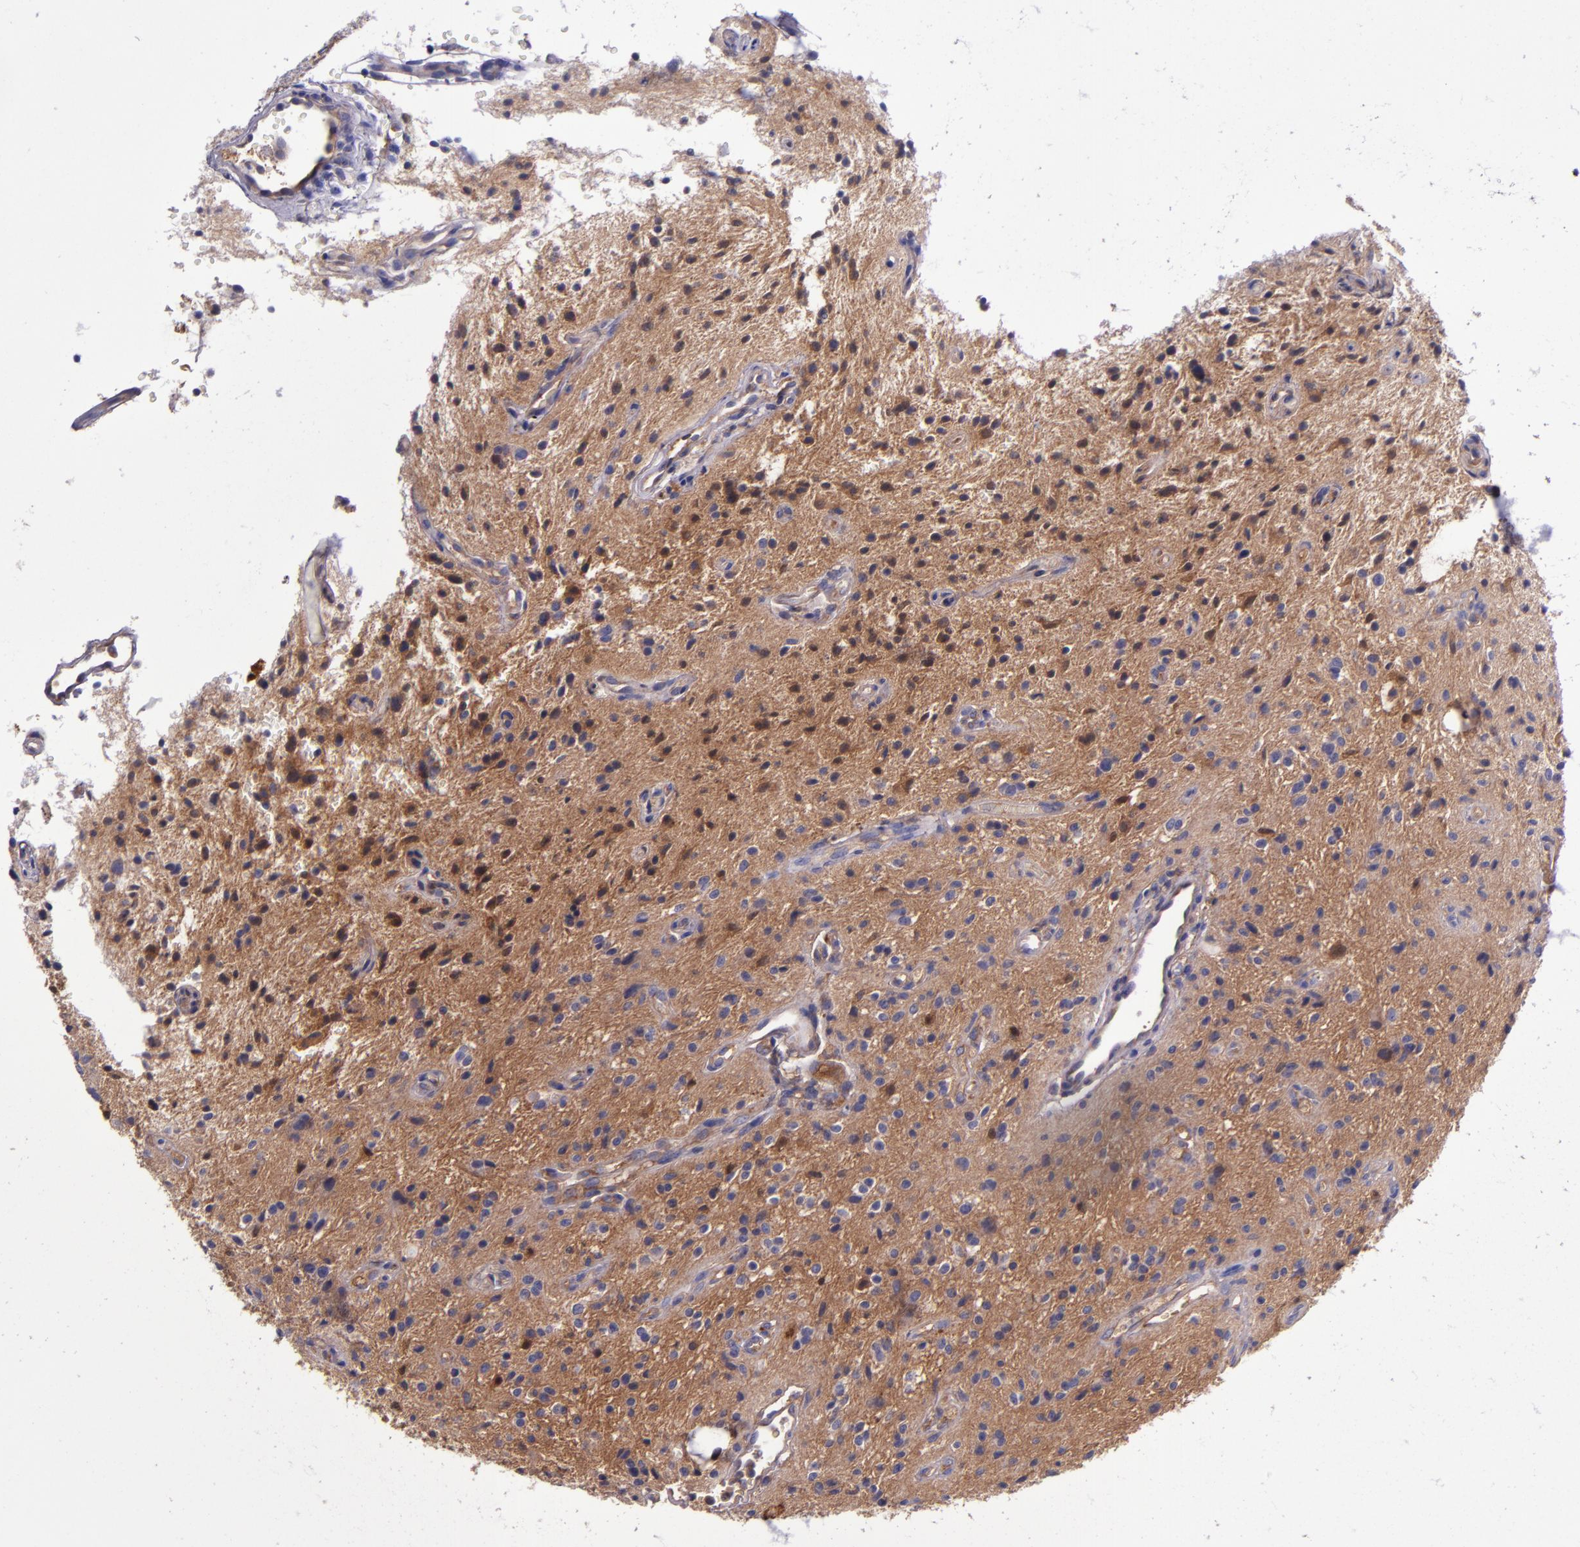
{"staining": {"intensity": "moderate", "quantity": "<25%", "location": "cytoplasmic/membranous"}, "tissue": "glioma", "cell_type": "Tumor cells", "image_type": "cancer", "snomed": [{"axis": "morphology", "description": "Glioma, malignant, NOS"}, {"axis": "topography", "description": "Cerebellum"}], "caption": "High-magnification brightfield microscopy of glioma stained with DAB (brown) and counterstained with hematoxylin (blue). tumor cells exhibit moderate cytoplasmic/membranous staining is present in approximately<25% of cells.", "gene": "CLEC3B", "patient": {"sex": "female", "age": 10}}